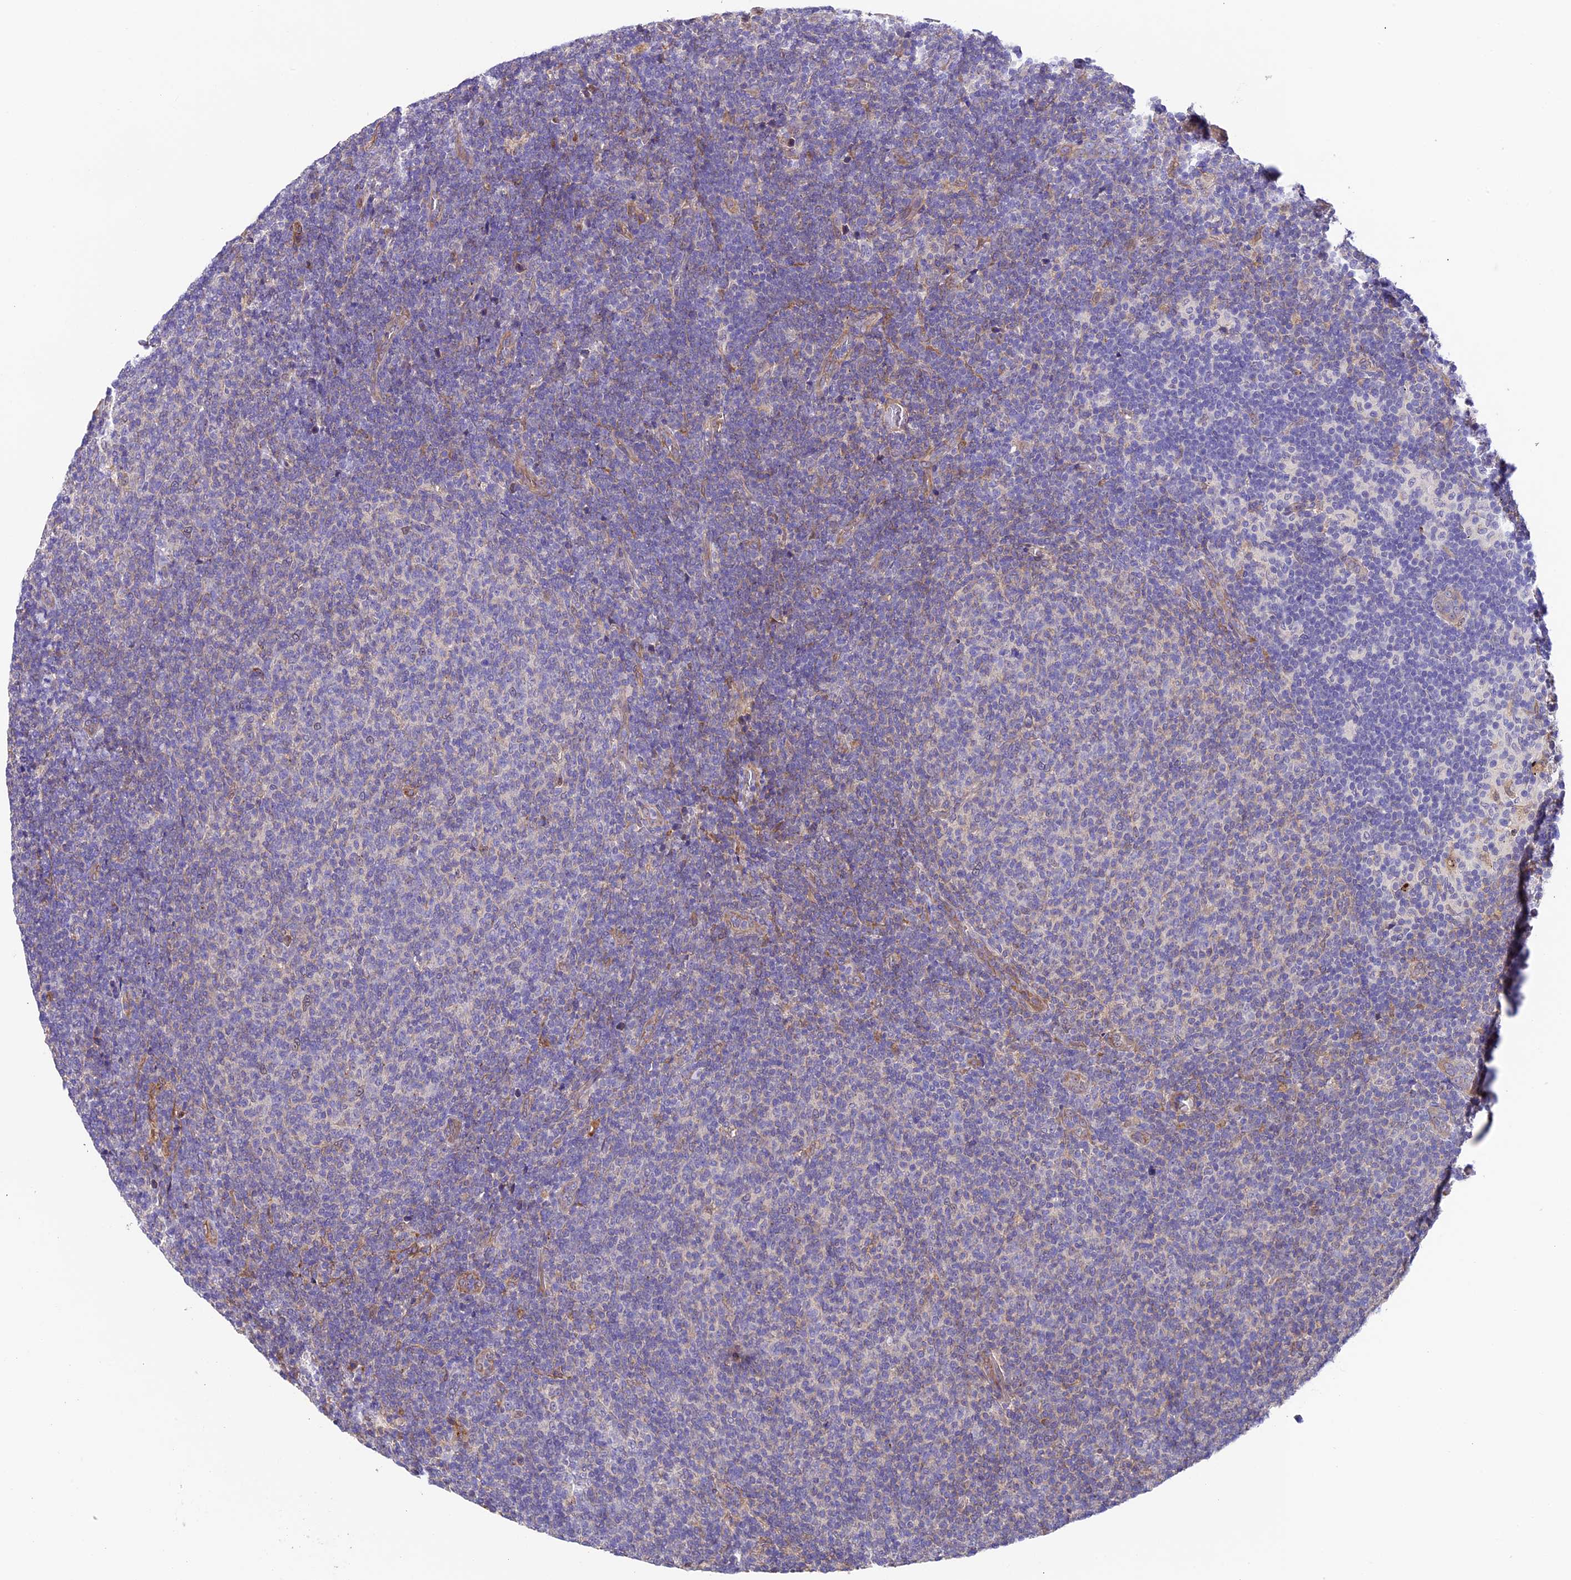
{"staining": {"intensity": "negative", "quantity": "none", "location": "none"}, "tissue": "lymphoma", "cell_type": "Tumor cells", "image_type": "cancer", "snomed": [{"axis": "morphology", "description": "Malignant lymphoma, non-Hodgkin's type, Low grade"}, {"axis": "topography", "description": "Lymph node"}], "caption": "The image exhibits no staining of tumor cells in low-grade malignant lymphoma, non-Hodgkin's type.", "gene": "LSM7", "patient": {"sex": "male", "age": 66}}